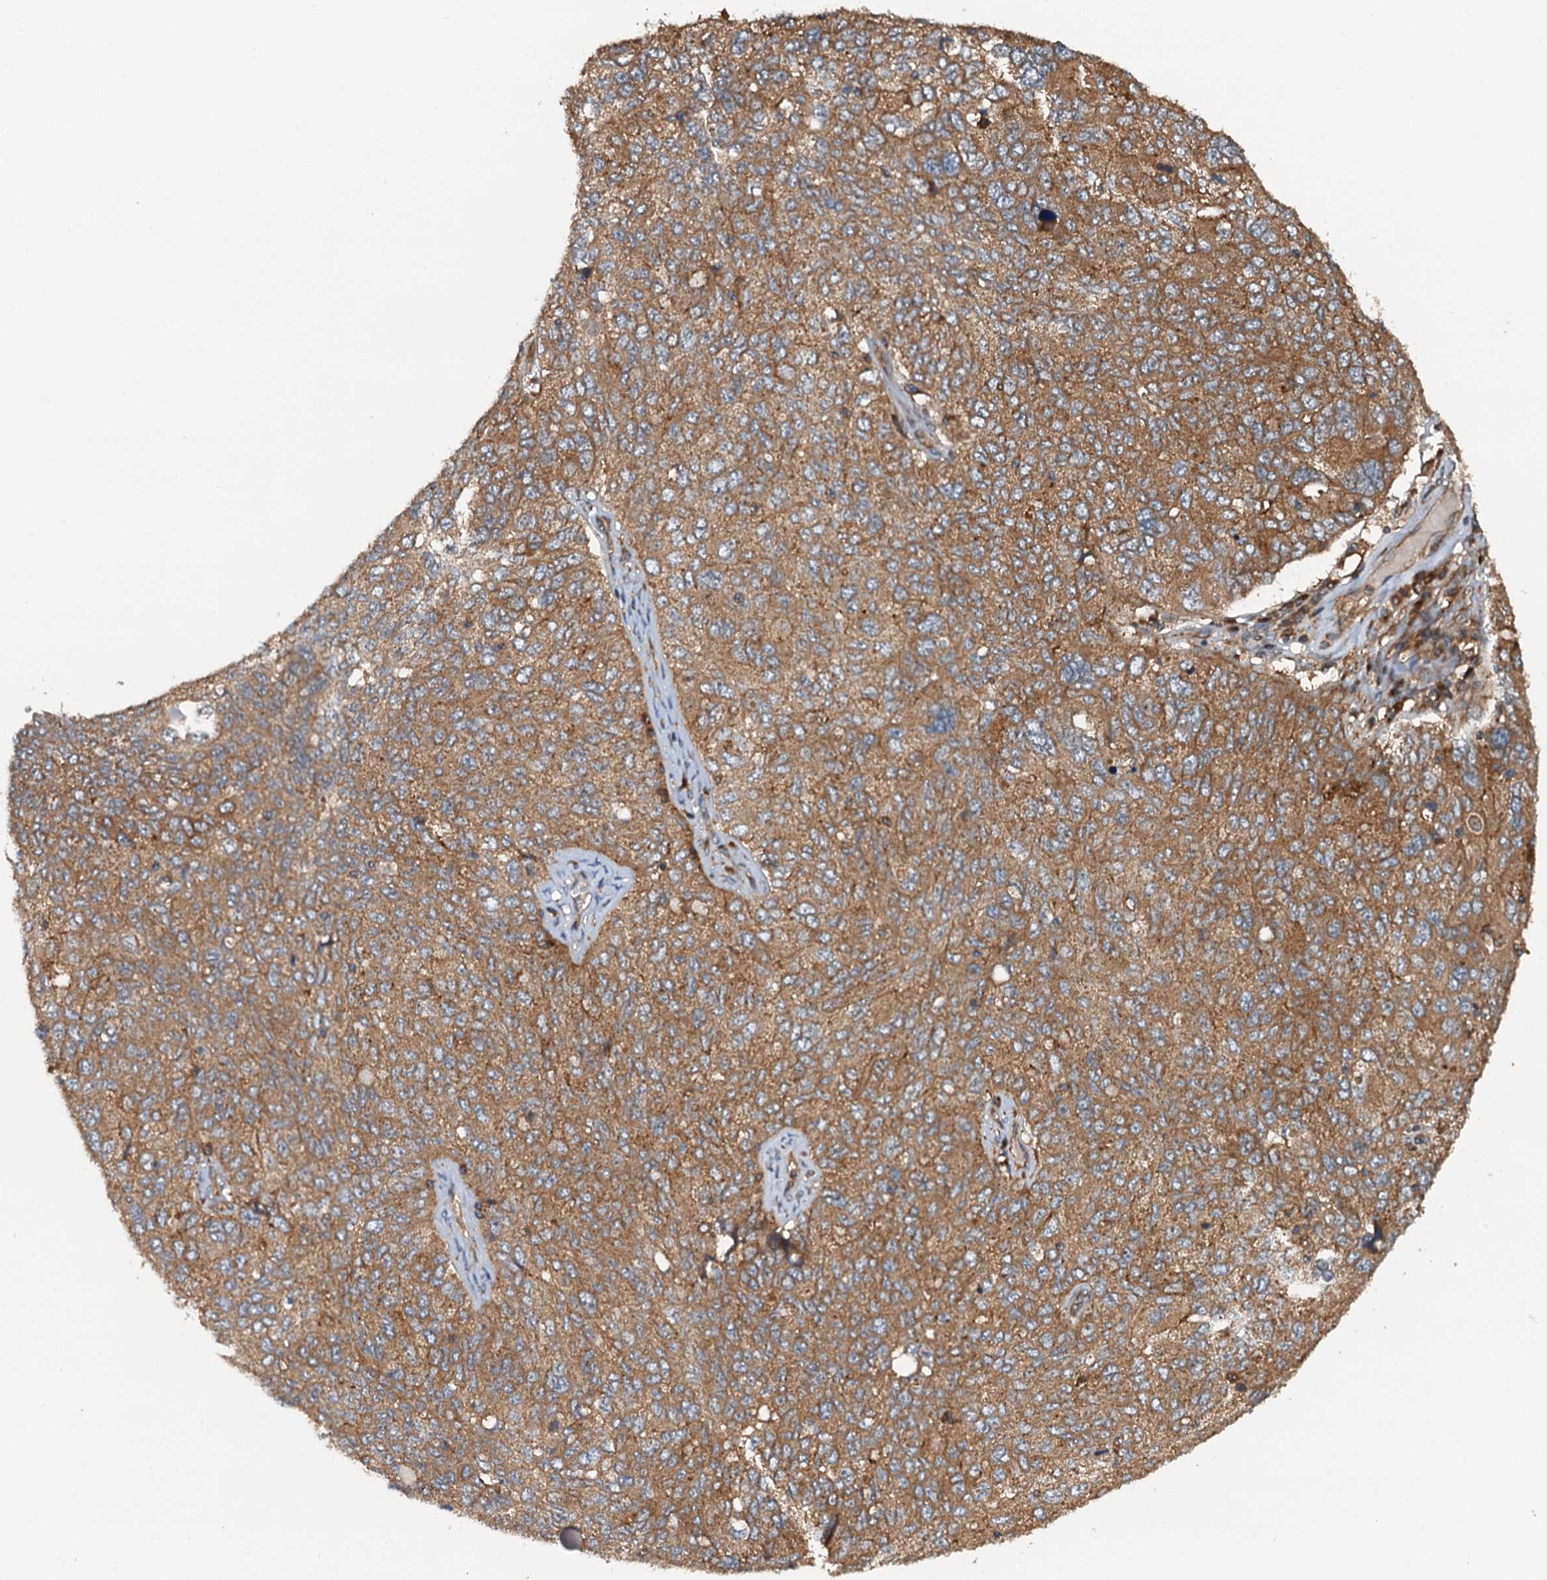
{"staining": {"intensity": "moderate", "quantity": ">75%", "location": "cytoplasmic/membranous"}, "tissue": "ovarian cancer", "cell_type": "Tumor cells", "image_type": "cancer", "snomed": [{"axis": "morphology", "description": "Carcinoma, endometroid"}, {"axis": "topography", "description": "Ovary"}], "caption": "The micrograph shows a brown stain indicating the presence of a protein in the cytoplasmic/membranous of tumor cells in ovarian endometroid carcinoma. The protein of interest is stained brown, and the nuclei are stained in blue (DAB IHC with brightfield microscopy, high magnification).", "gene": "COG3", "patient": {"sex": "female", "age": 62}}